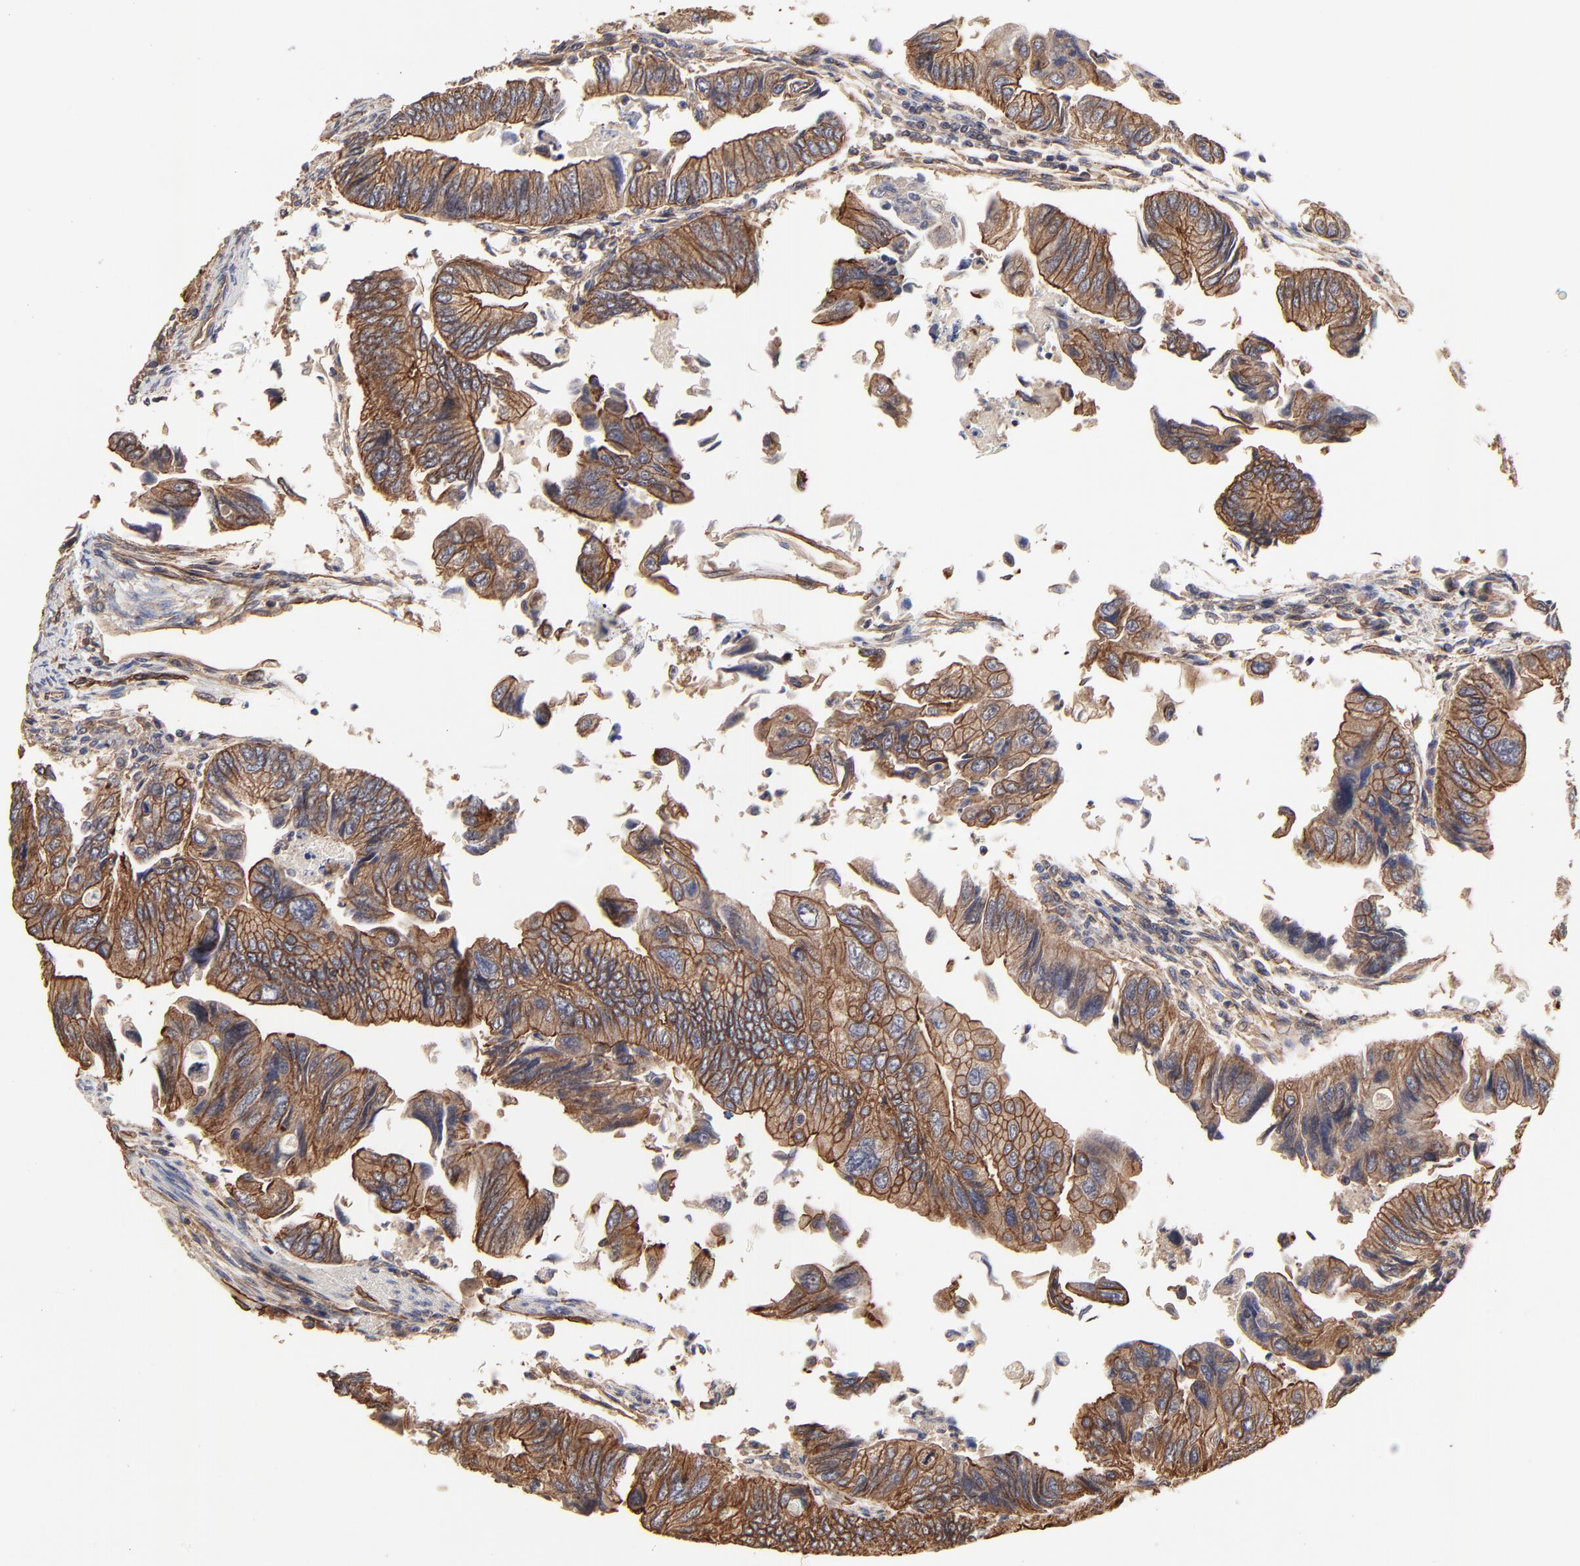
{"staining": {"intensity": "moderate", "quantity": ">75%", "location": "cytoplasmic/membranous"}, "tissue": "colorectal cancer", "cell_type": "Tumor cells", "image_type": "cancer", "snomed": [{"axis": "morphology", "description": "Adenocarcinoma, NOS"}, {"axis": "topography", "description": "Colon"}], "caption": "An image showing moderate cytoplasmic/membranous expression in approximately >75% of tumor cells in colorectal cancer (adenocarcinoma), as visualized by brown immunohistochemical staining.", "gene": "ARMT1", "patient": {"sex": "female", "age": 11}}